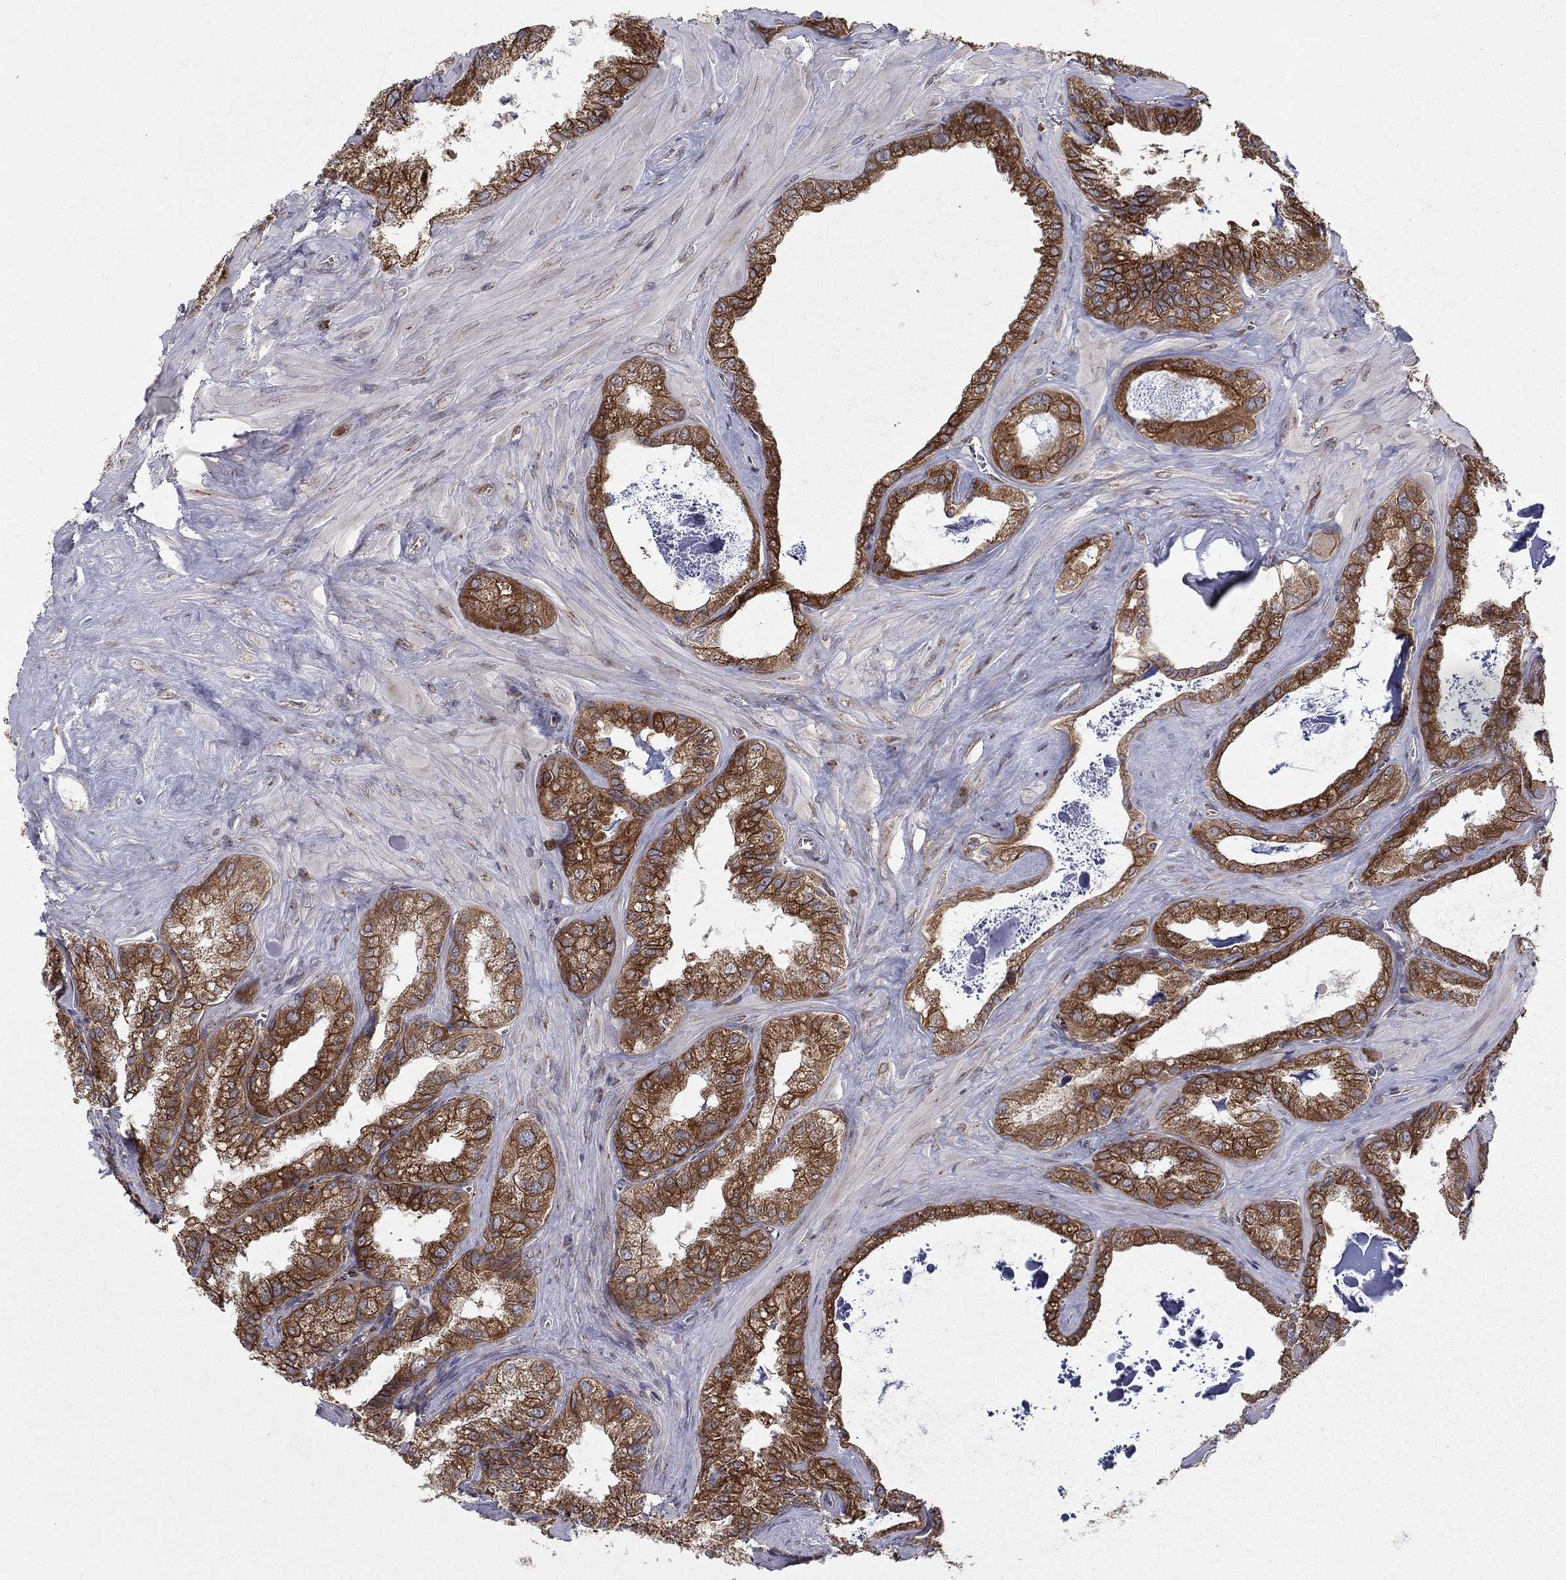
{"staining": {"intensity": "strong", "quantity": ">75%", "location": "cytoplasmic/membranous"}, "tissue": "seminal vesicle", "cell_type": "Glandular cells", "image_type": "normal", "snomed": [{"axis": "morphology", "description": "Normal tissue, NOS"}, {"axis": "topography", "description": "Seminal veicle"}], "caption": "Glandular cells demonstrate strong cytoplasmic/membranous staining in approximately >75% of cells in normal seminal vesicle. (IHC, brightfield microscopy, high magnification).", "gene": "YIF1A", "patient": {"sex": "male", "age": 57}}